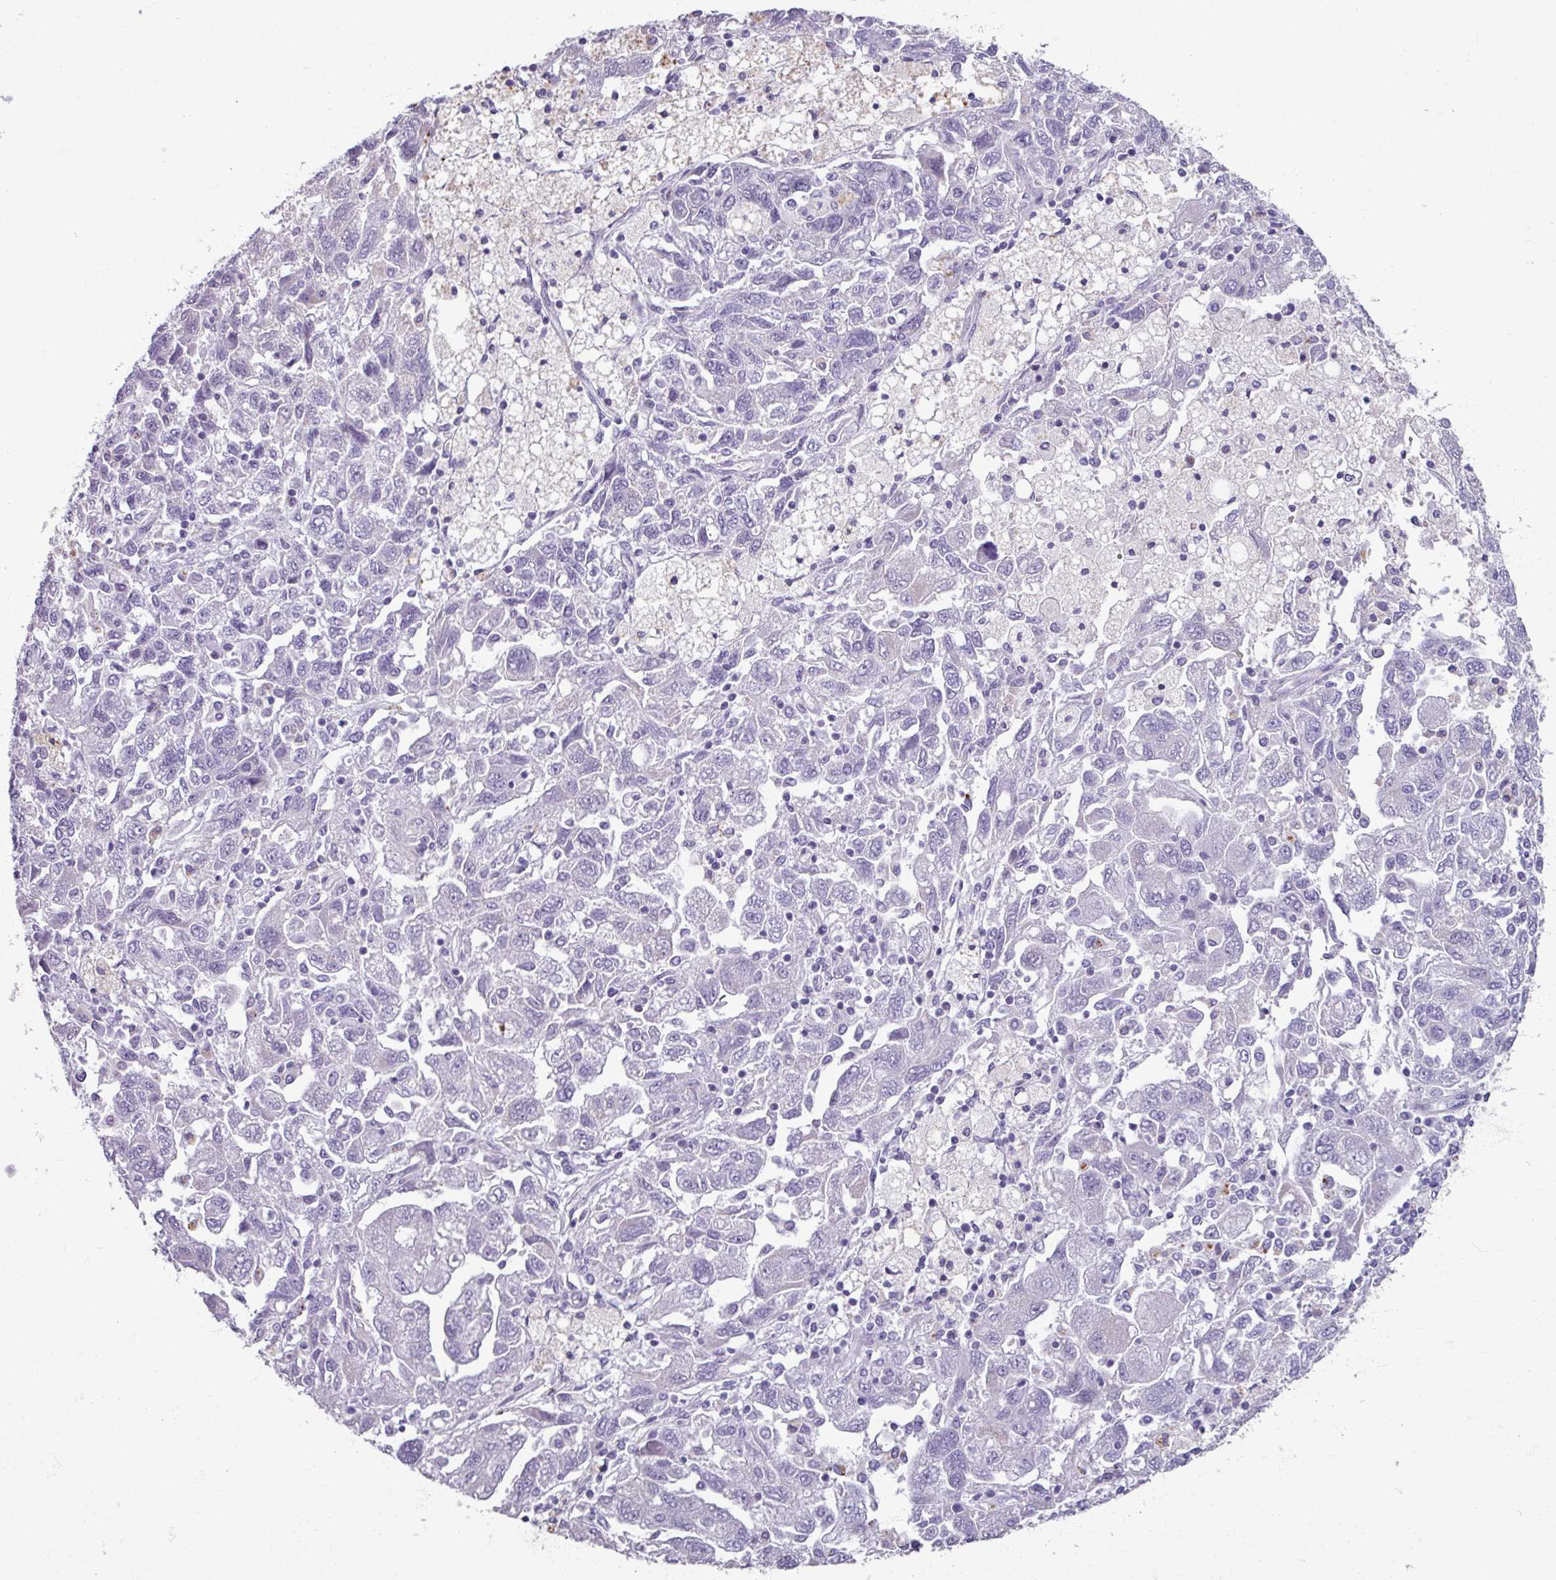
{"staining": {"intensity": "negative", "quantity": "none", "location": "none"}, "tissue": "ovarian cancer", "cell_type": "Tumor cells", "image_type": "cancer", "snomed": [{"axis": "morphology", "description": "Carcinoma, NOS"}, {"axis": "morphology", "description": "Cystadenocarcinoma, serous, NOS"}, {"axis": "topography", "description": "Ovary"}], "caption": "The micrograph demonstrates no staining of tumor cells in ovarian carcinoma.", "gene": "SPESP1", "patient": {"sex": "female", "age": 69}}